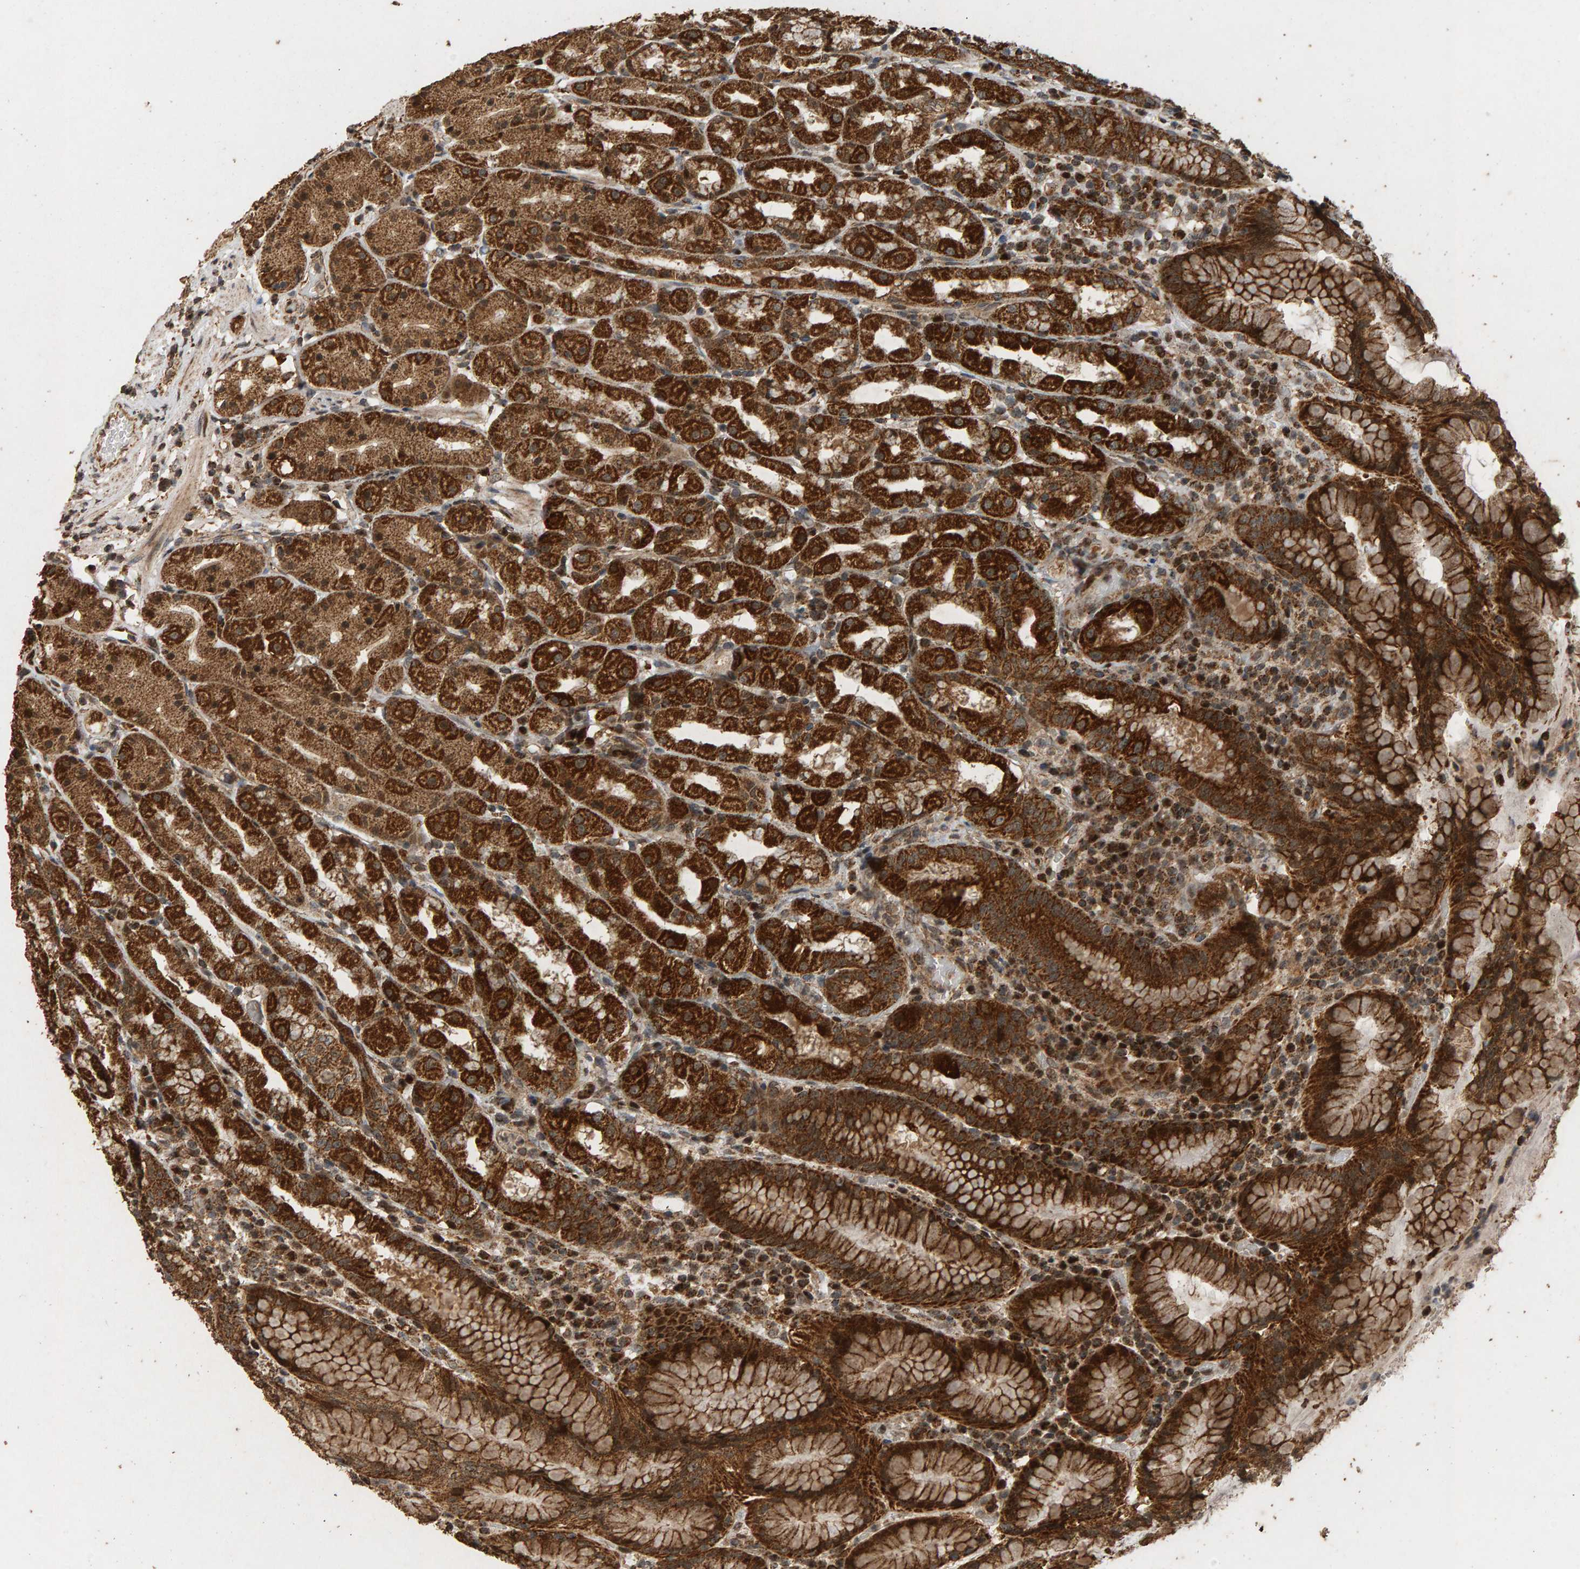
{"staining": {"intensity": "strong", "quantity": ">75%", "location": "cytoplasmic/membranous"}, "tissue": "stomach", "cell_type": "Glandular cells", "image_type": "normal", "snomed": [{"axis": "morphology", "description": "Normal tissue, NOS"}, {"axis": "topography", "description": "Stomach, lower"}], "caption": "This micrograph shows normal stomach stained with immunohistochemistry (IHC) to label a protein in brown. The cytoplasmic/membranous of glandular cells show strong positivity for the protein. Nuclei are counter-stained blue.", "gene": "GSTK1", "patient": {"sex": "female", "age": 56}}